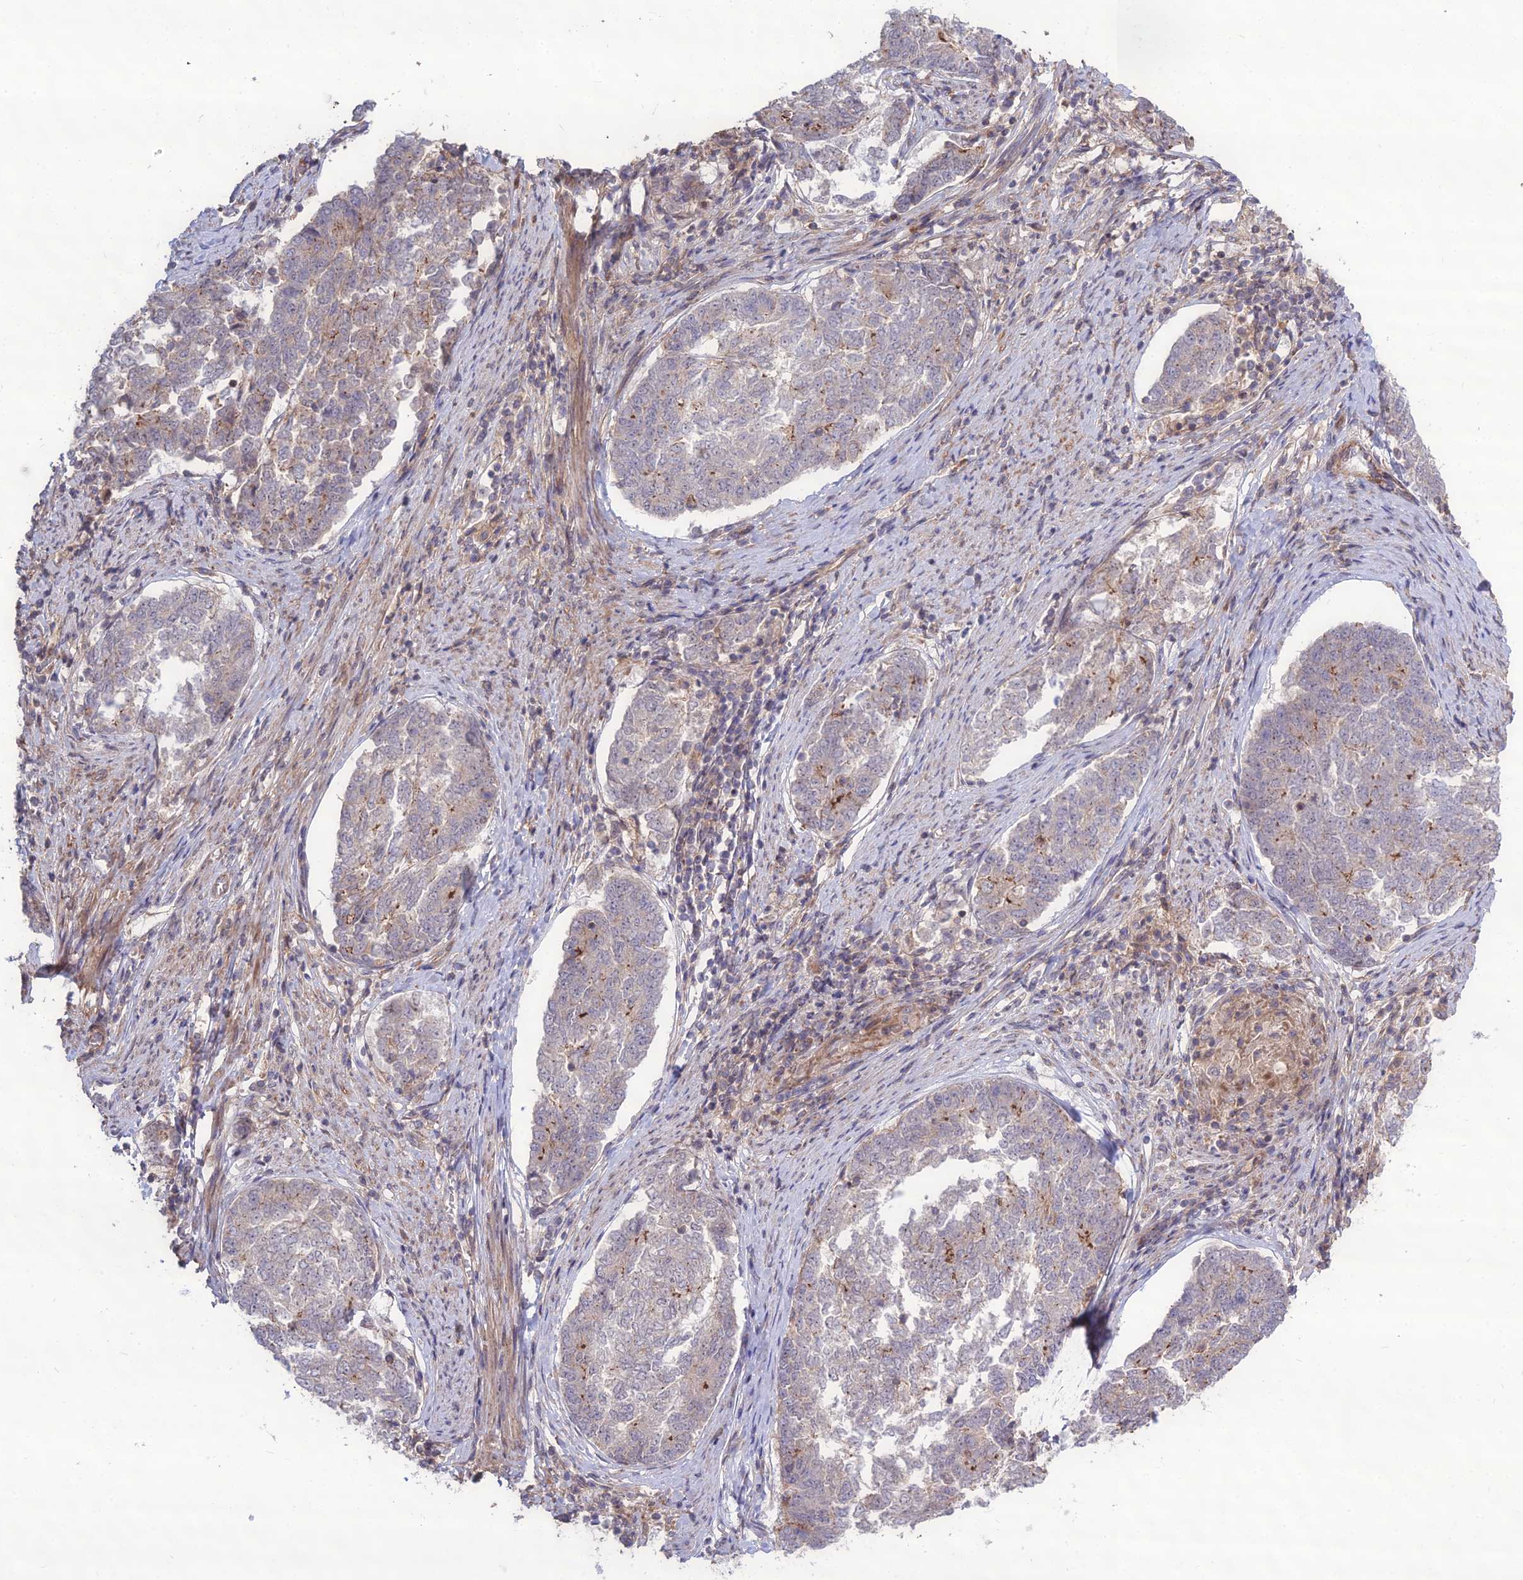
{"staining": {"intensity": "moderate", "quantity": "<25%", "location": "cytoplasmic/membranous"}, "tissue": "endometrial cancer", "cell_type": "Tumor cells", "image_type": "cancer", "snomed": [{"axis": "morphology", "description": "Adenocarcinoma, NOS"}, {"axis": "topography", "description": "Endometrium"}], "caption": "Immunohistochemistry (IHC) (DAB (3,3'-diaminobenzidine)) staining of human endometrial cancer (adenocarcinoma) exhibits moderate cytoplasmic/membranous protein staining in approximately <25% of tumor cells.", "gene": "TSPYL2", "patient": {"sex": "female", "age": 80}}